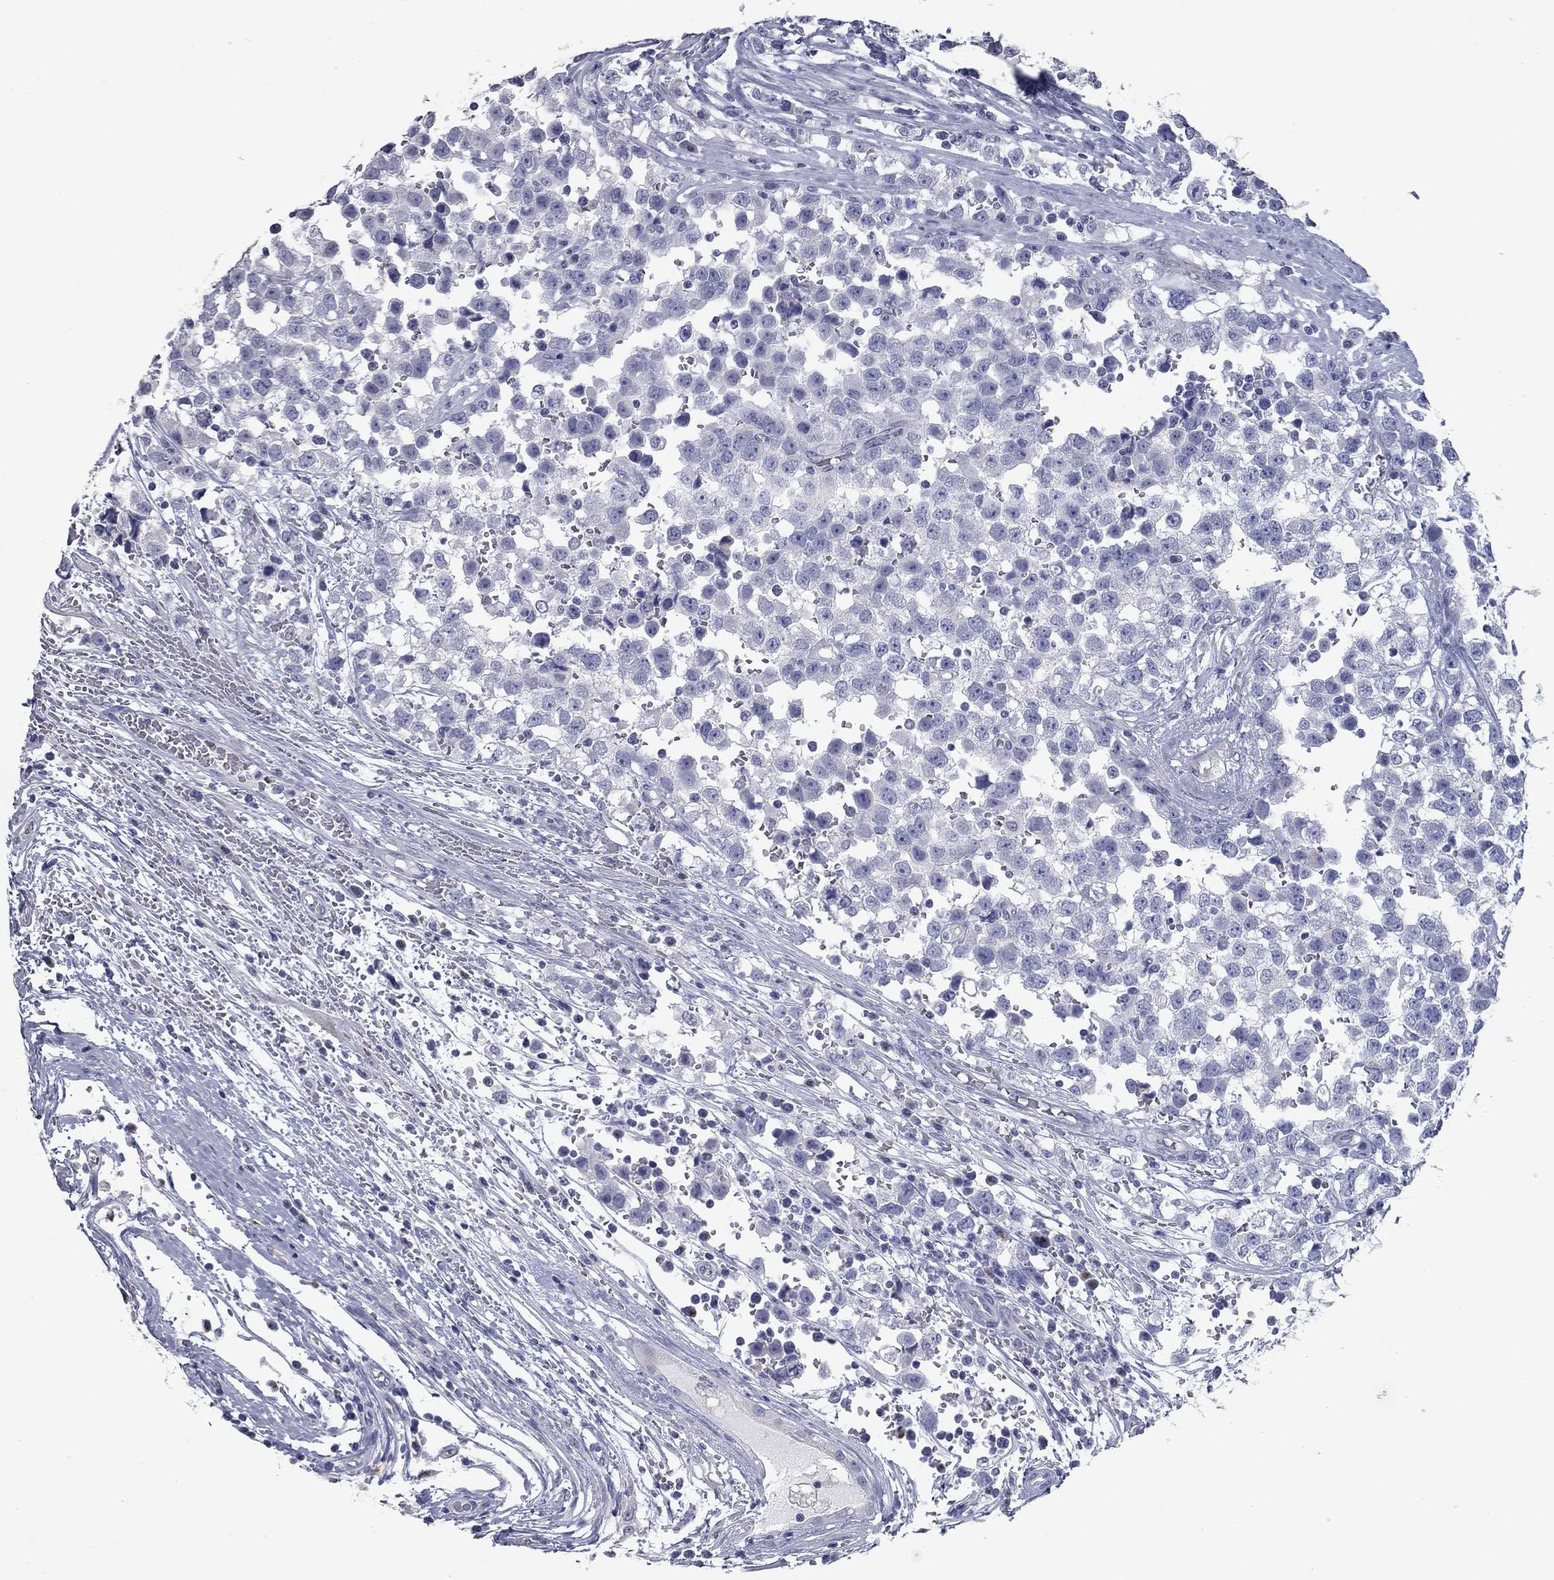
{"staining": {"intensity": "negative", "quantity": "none", "location": "none"}, "tissue": "testis cancer", "cell_type": "Tumor cells", "image_type": "cancer", "snomed": [{"axis": "morphology", "description": "Seminoma, NOS"}, {"axis": "topography", "description": "Testis"}], "caption": "Immunohistochemistry (IHC) histopathology image of neoplastic tissue: testis cancer (seminoma) stained with DAB reveals no significant protein expression in tumor cells.", "gene": "TAC1", "patient": {"sex": "male", "age": 34}}